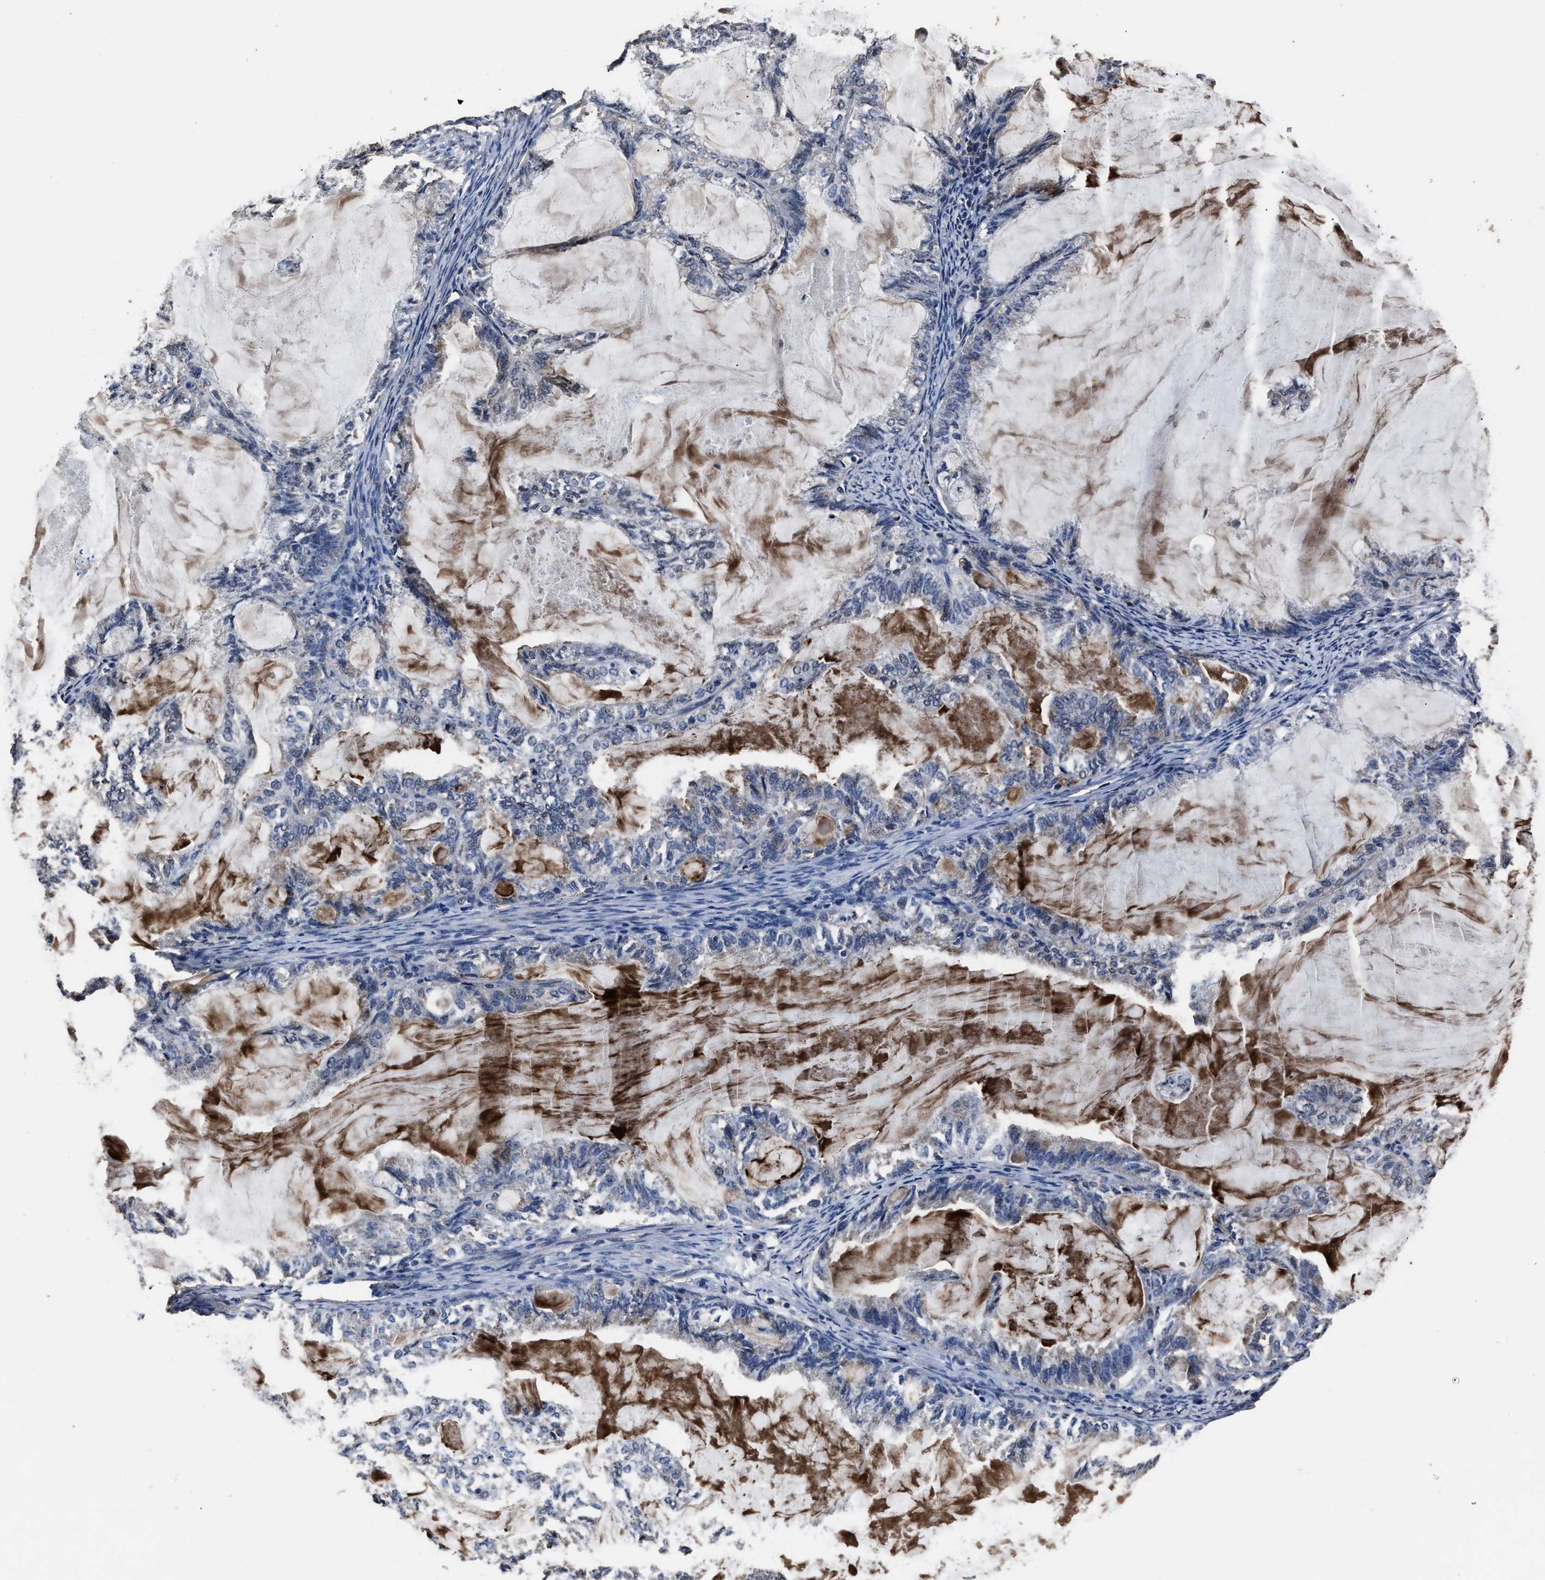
{"staining": {"intensity": "negative", "quantity": "none", "location": "none"}, "tissue": "endometrial cancer", "cell_type": "Tumor cells", "image_type": "cancer", "snomed": [{"axis": "morphology", "description": "Adenocarcinoma, NOS"}, {"axis": "topography", "description": "Endometrium"}], "caption": "Immunohistochemical staining of adenocarcinoma (endometrial) reveals no significant positivity in tumor cells. (DAB (3,3'-diaminobenzidine) IHC, high magnification).", "gene": "RSBN1L", "patient": {"sex": "female", "age": 86}}